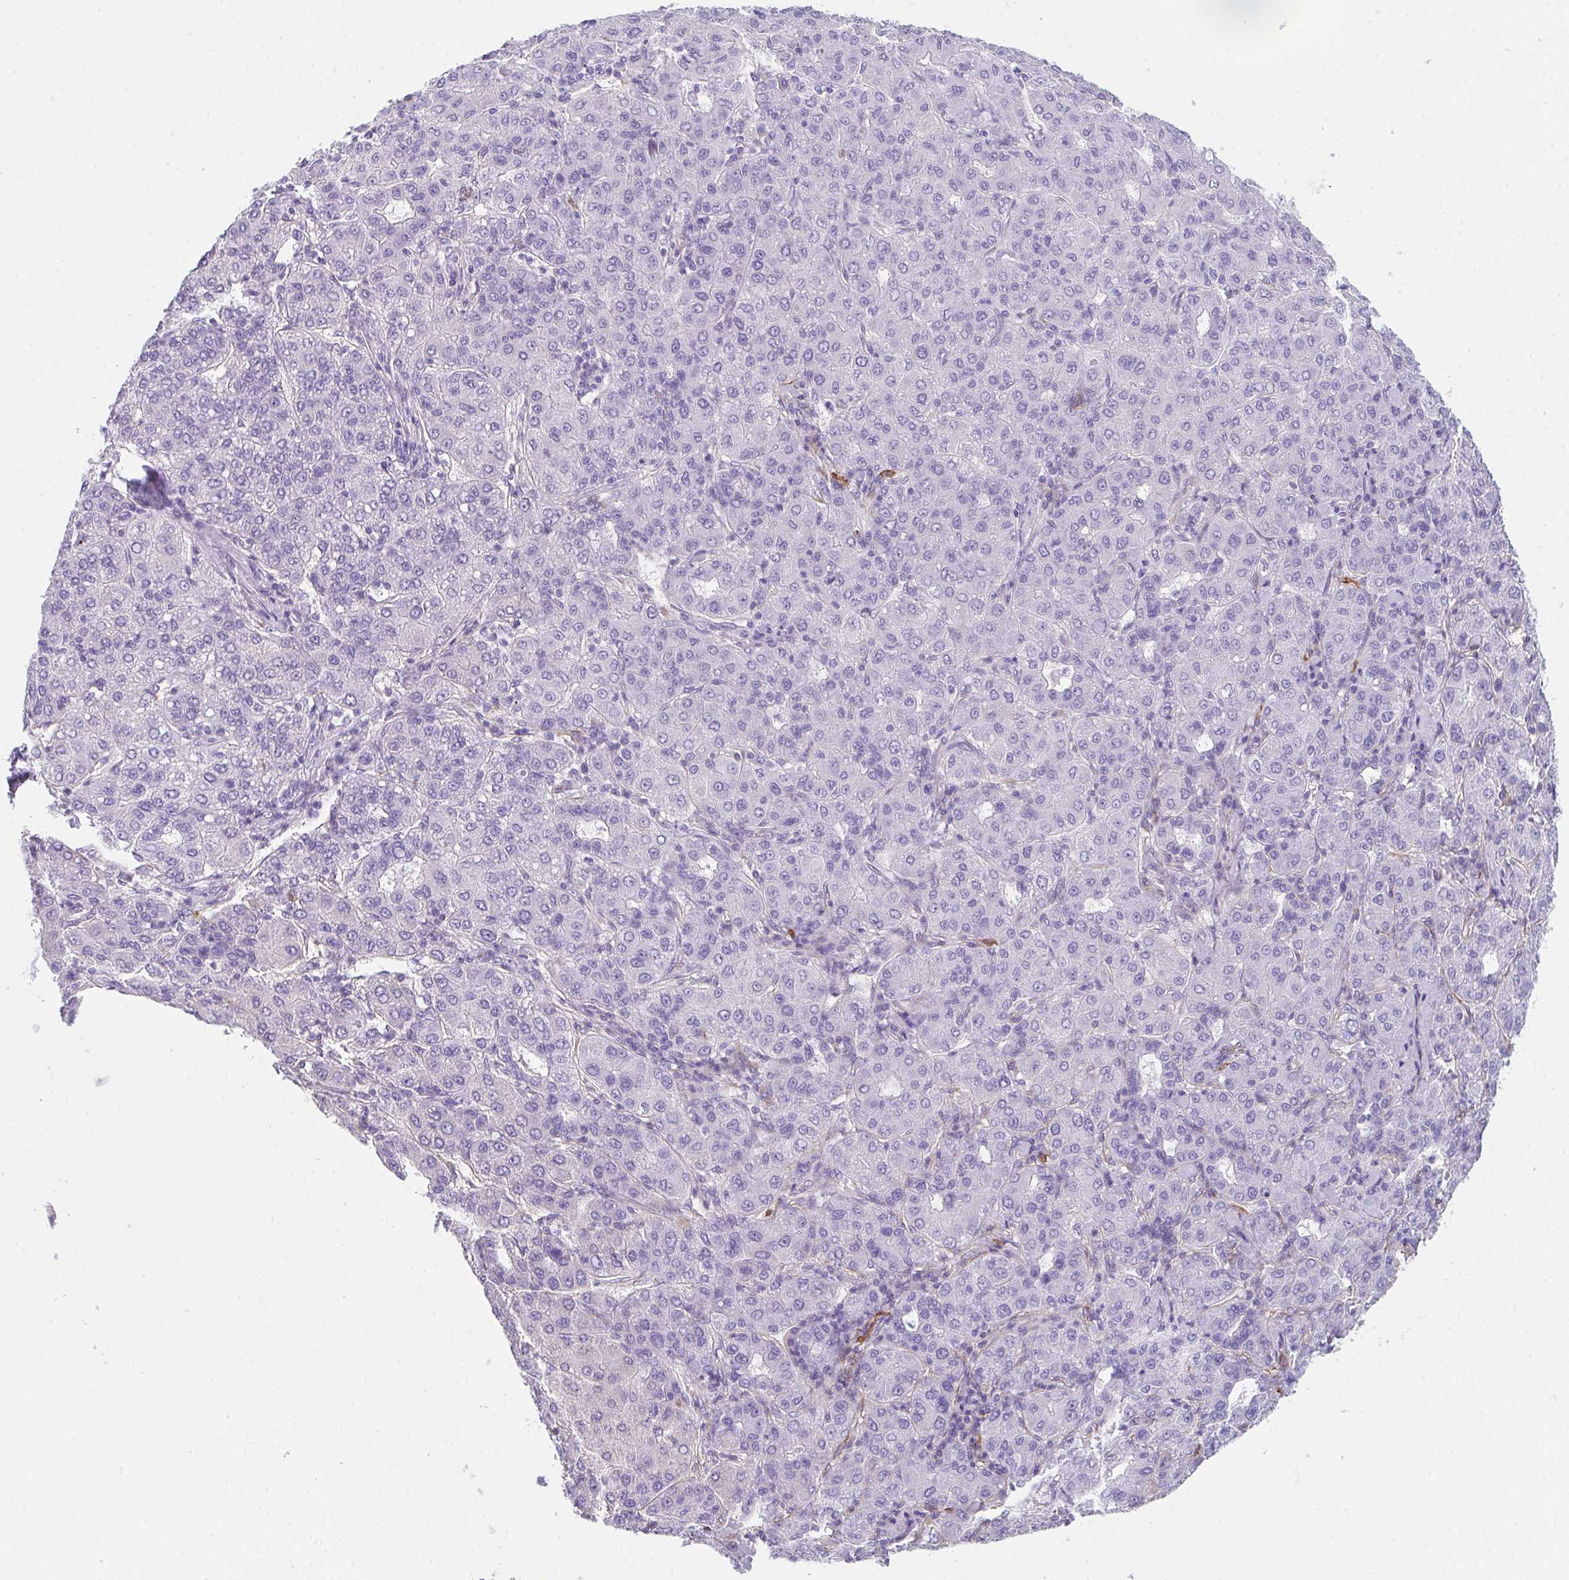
{"staining": {"intensity": "negative", "quantity": "none", "location": "none"}, "tissue": "liver cancer", "cell_type": "Tumor cells", "image_type": "cancer", "snomed": [{"axis": "morphology", "description": "Carcinoma, Hepatocellular, NOS"}, {"axis": "topography", "description": "Liver"}], "caption": "This histopathology image is of liver hepatocellular carcinoma stained with immunohistochemistry (IHC) to label a protein in brown with the nuclei are counter-stained blue. There is no staining in tumor cells.", "gene": "DBN1", "patient": {"sex": "male", "age": 65}}